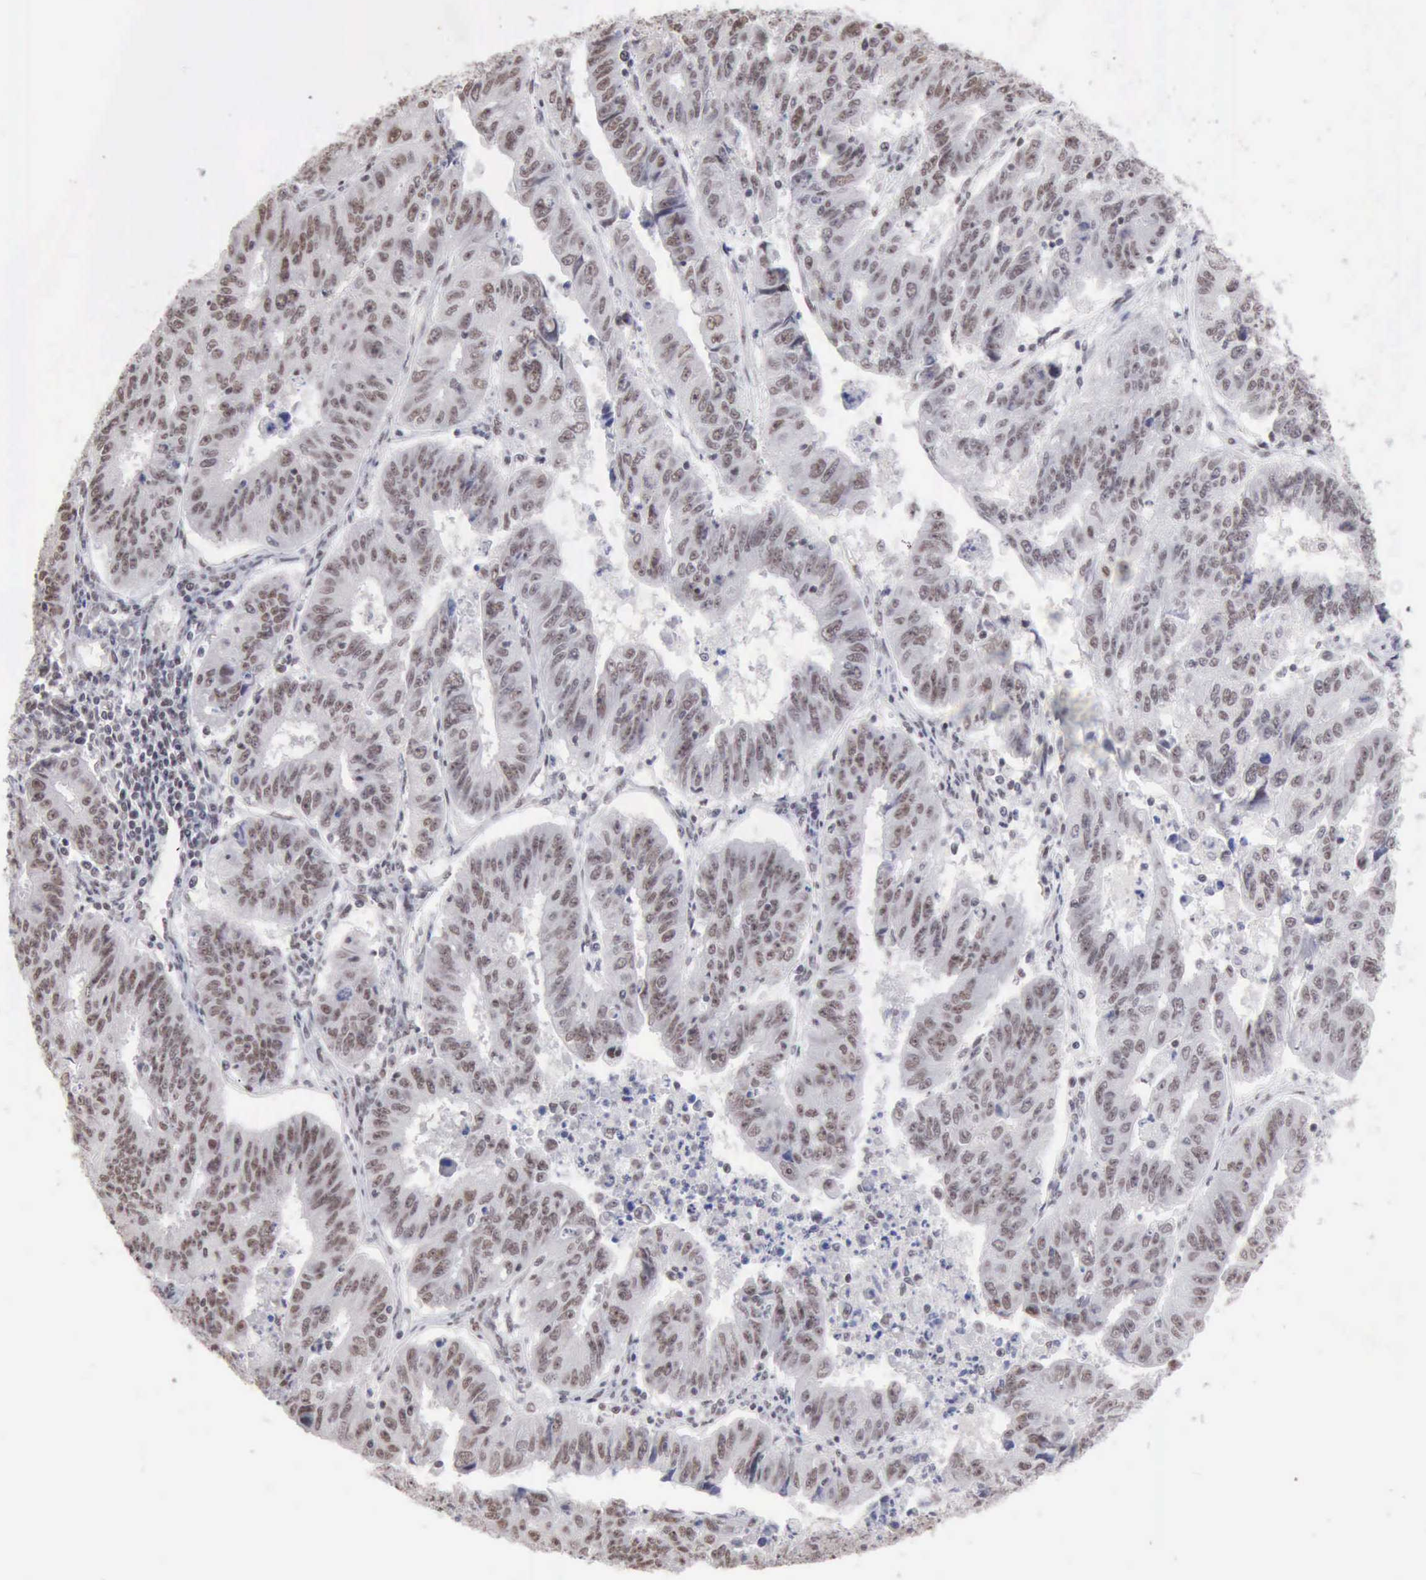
{"staining": {"intensity": "weak", "quantity": "25%-75%", "location": "nuclear"}, "tissue": "endometrial cancer", "cell_type": "Tumor cells", "image_type": "cancer", "snomed": [{"axis": "morphology", "description": "Adenocarcinoma, NOS"}, {"axis": "topography", "description": "Endometrium"}], "caption": "A photomicrograph of human endometrial cancer stained for a protein demonstrates weak nuclear brown staining in tumor cells.", "gene": "TAF1", "patient": {"sex": "female", "age": 42}}